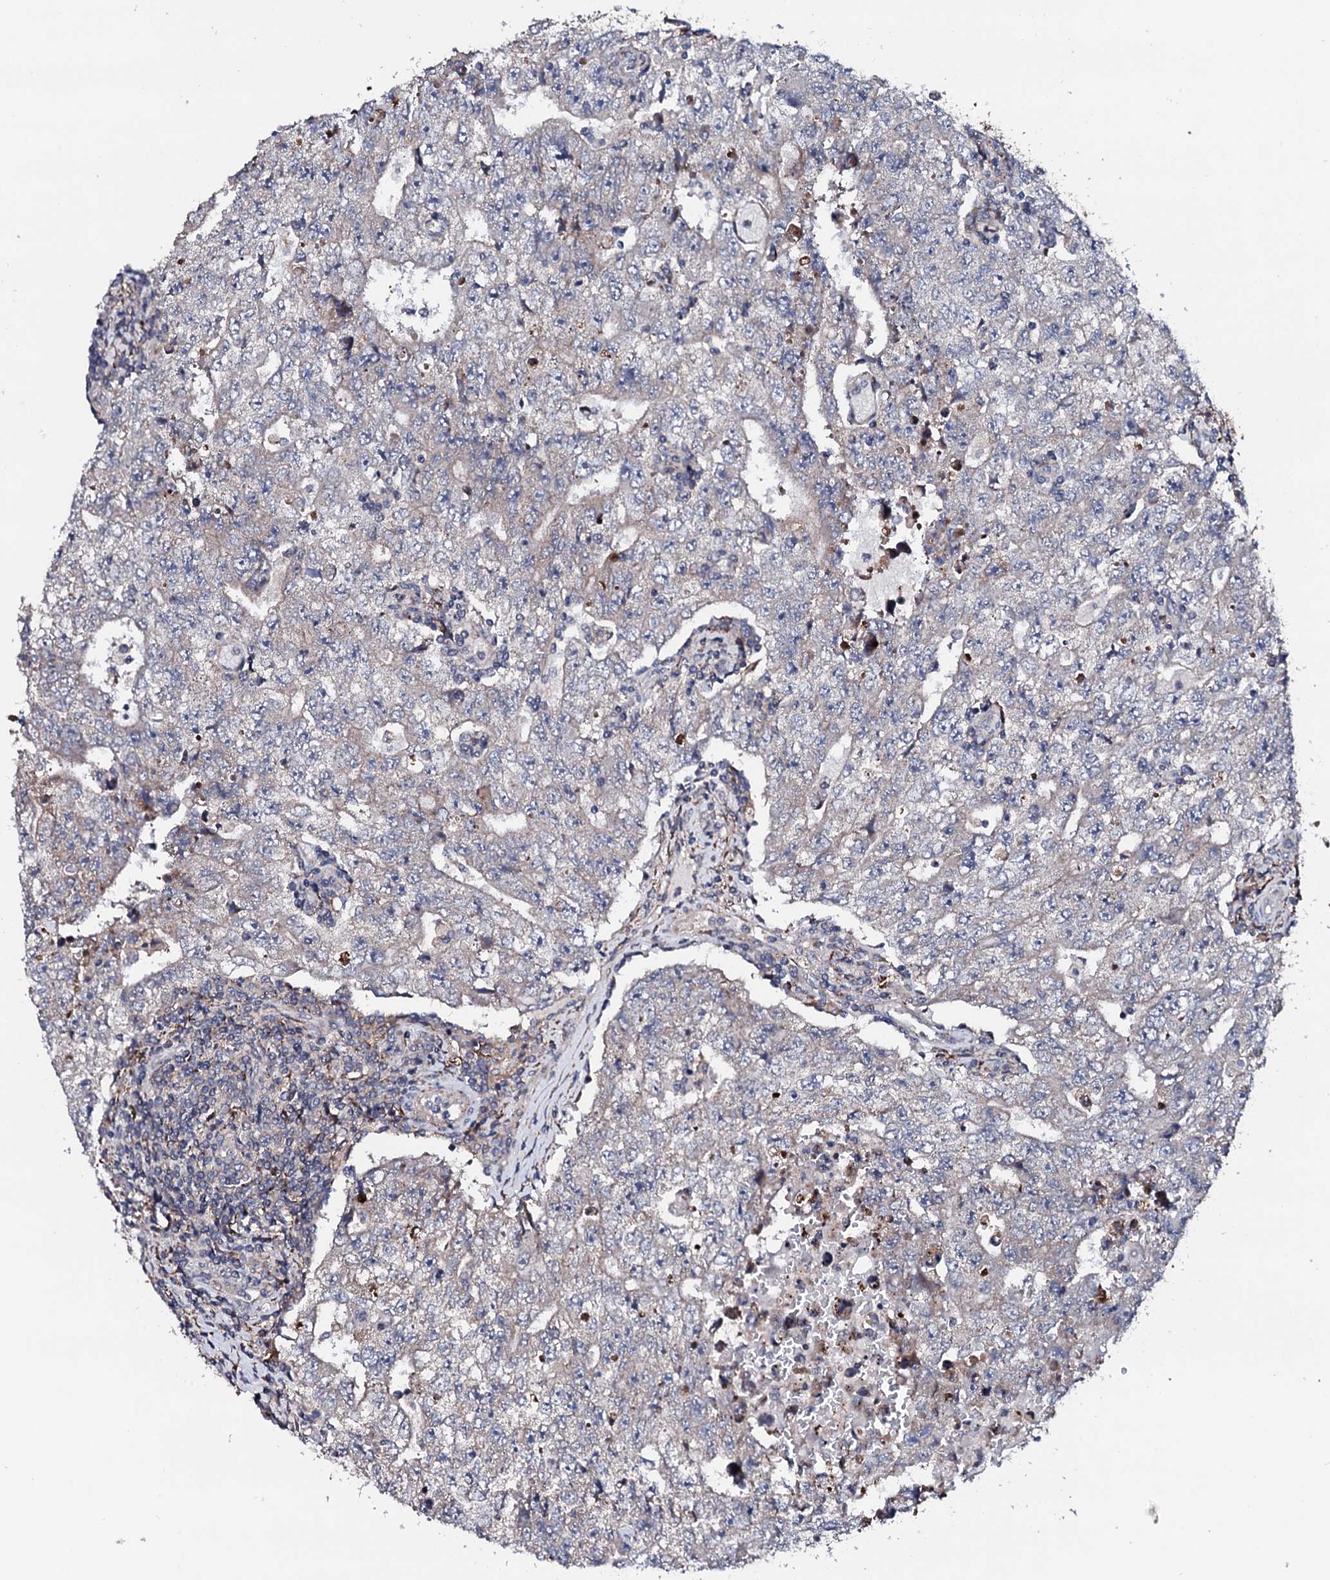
{"staining": {"intensity": "negative", "quantity": "none", "location": "none"}, "tissue": "testis cancer", "cell_type": "Tumor cells", "image_type": "cancer", "snomed": [{"axis": "morphology", "description": "Carcinoma, Embryonal, NOS"}, {"axis": "topography", "description": "Testis"}], "caption": "Photomicrograph shows no significant protein expression in tumor cells of testis embryonal carcinoma. (DAB (3,3'-diaminobenzidine) immunohistochemistry visualized using brightfield microscopy, high magnification).", "gene": "EDC3", "patient": {"sex": "male", "age": 17}}